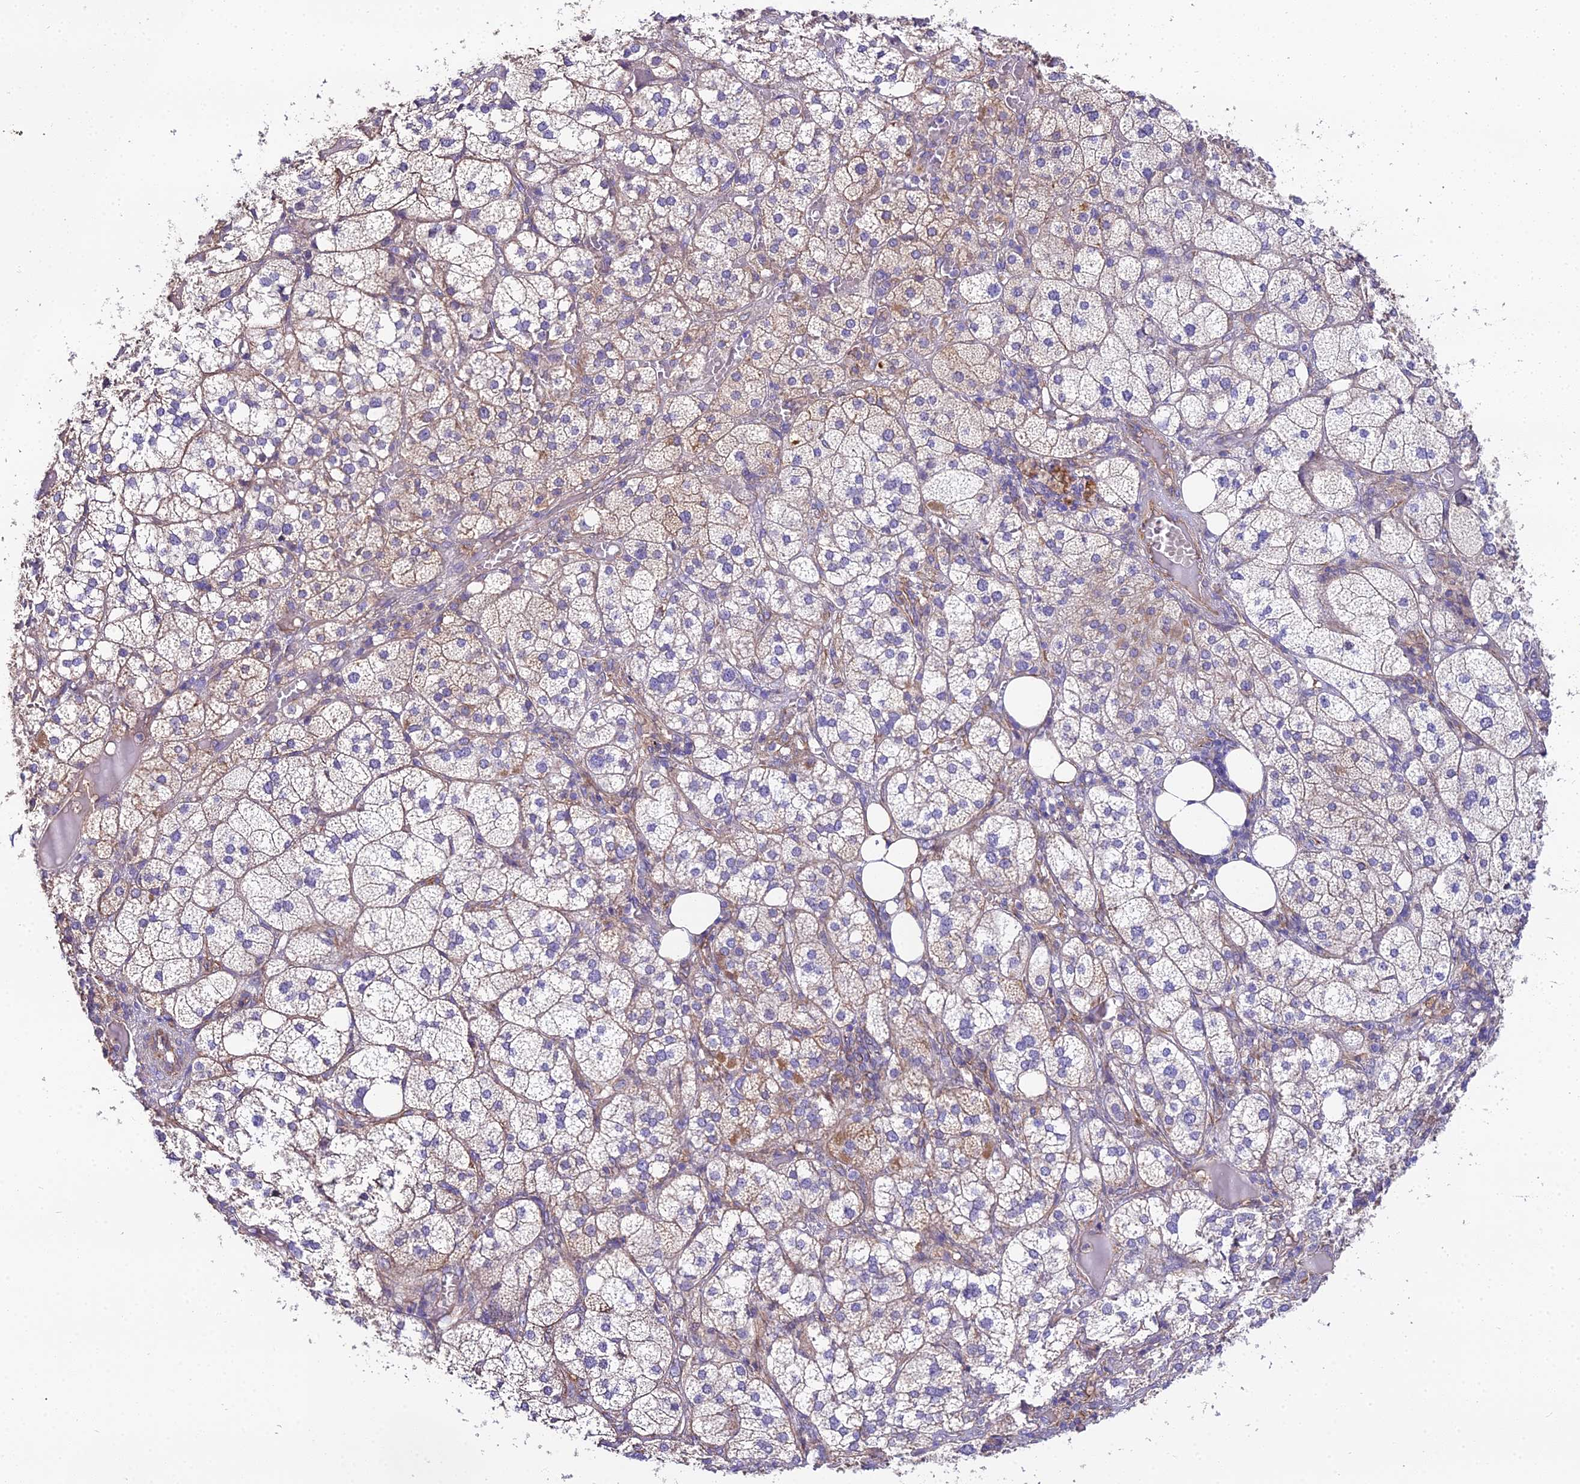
{"staining": {"intensity": "weak", "quantity": "25%-75%", "location": "cytoplasmic/membranous"}, "tissue": "adrenal gland", "cell_type": "Glandular cells", "image_type": "normal", "snomed": [{"axis": "morphology", "description": "Normal tissue, NOS"}, {"axis": "topography", "description": "Adrenal gland"}], "caption": "This is an image of immunohistochemistry staining of benign adrenal gland, which shows weak expression in the cytoplasmic/membranous of glandular cells.", "gene": "BEX4", "patient": {"sex": "female", "age": 61}}